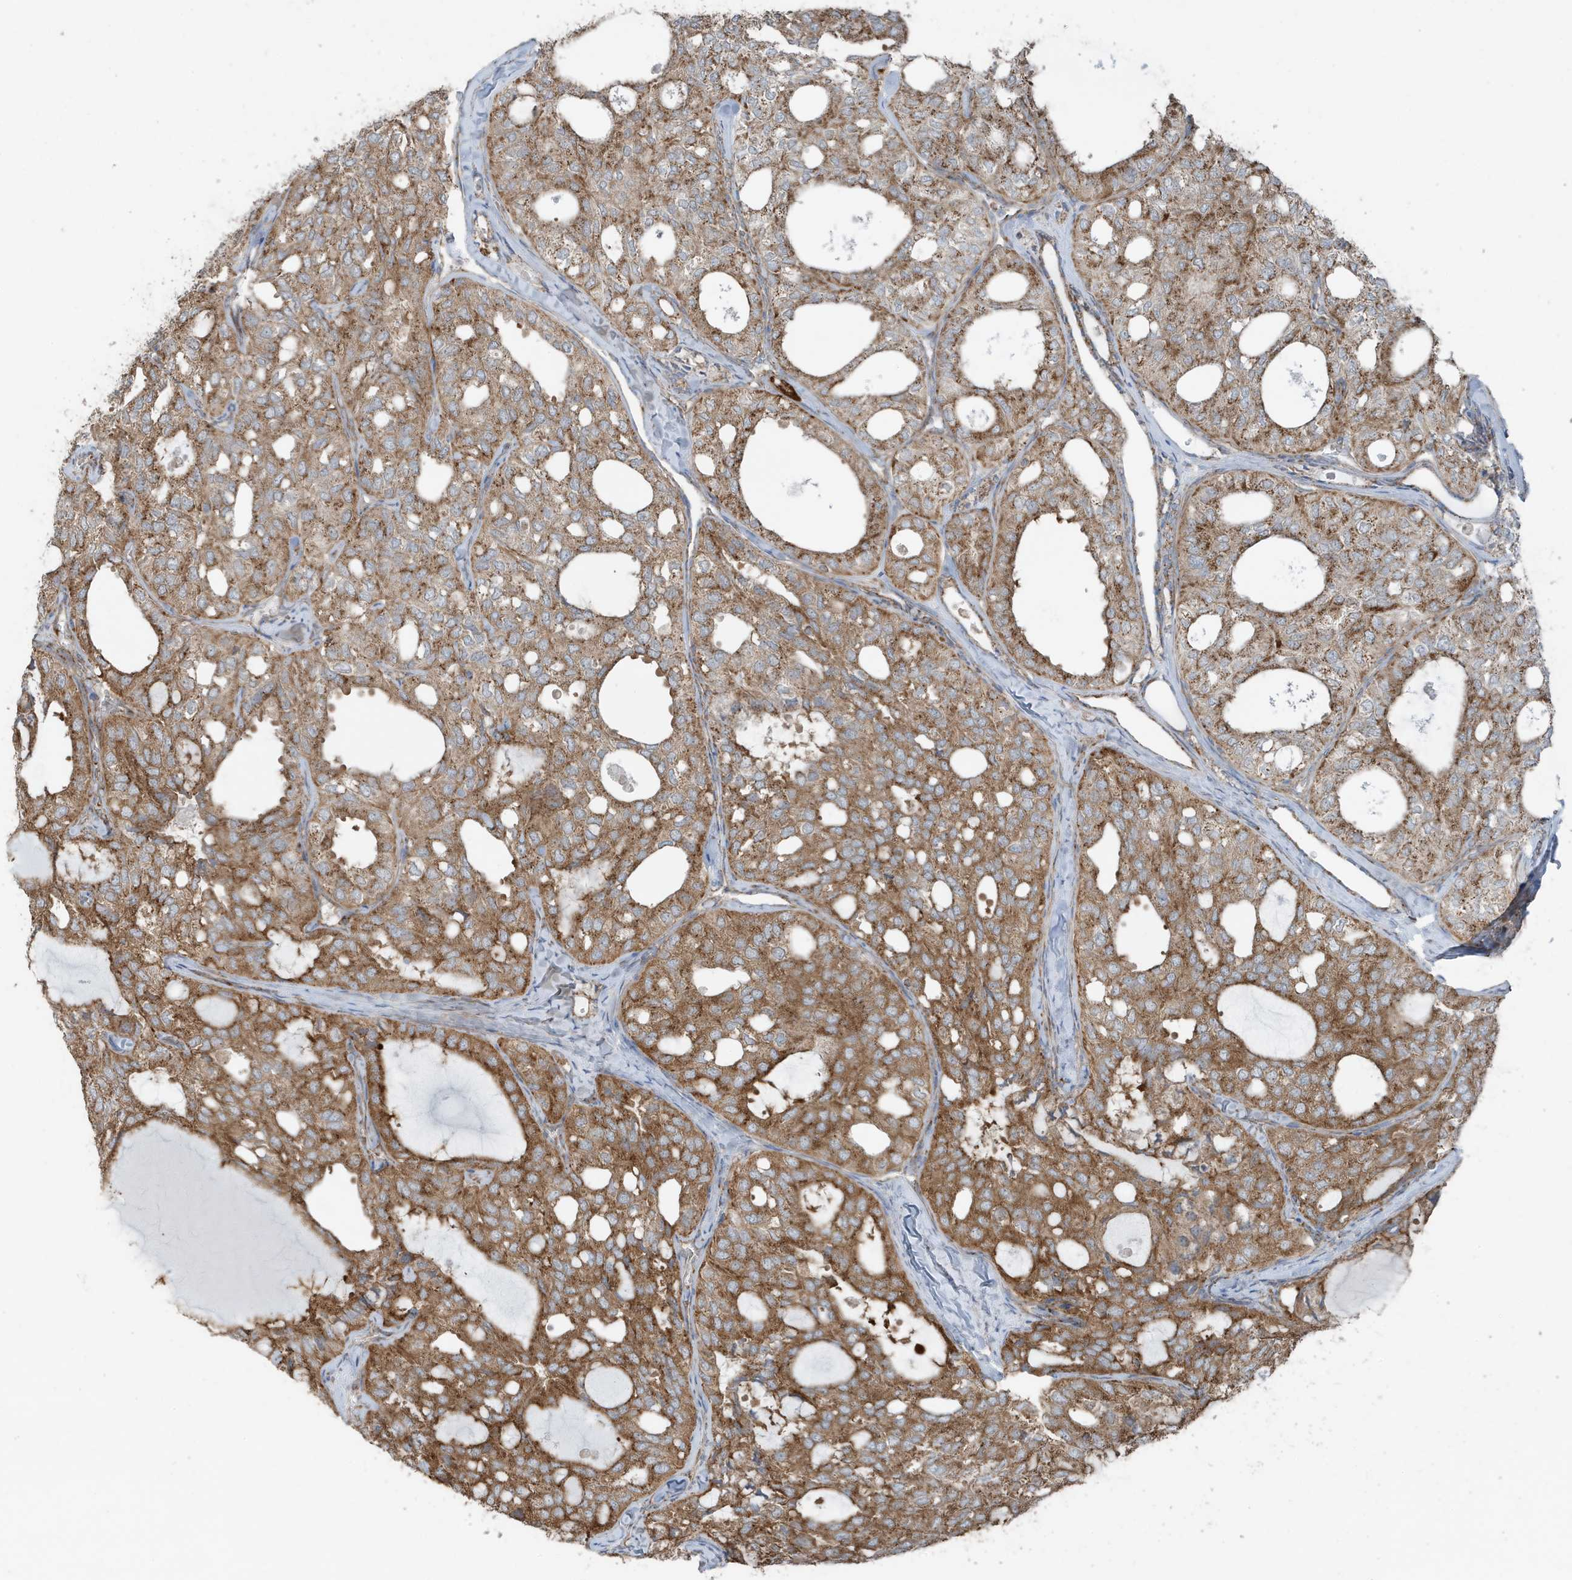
{"staining": {"intensity": "moderate", "quantity": ">75%", "location": "cytoplasmic/membranous"}, "tissue": "thyroid cancer", "cell_type": "Tumor cells", "image_type": "cancer", "snomed": [{"axis": "morphology", "description": "Follicular adenoma carcinoma, NOS"}, {"axis": "topography", "description": "Thyroid gland"}], "caption": "Immunohistochemical staining of human thyroid follicular adenoma carcinoma exhibits medium levels of moderate cytoplasmic/membranous protein staining in approximately >75% of tumor cells. The staining was performed using DAB to visualize the protein expression in brown, while the nuclei were stained in blue with hematoxylin (Magnification: 20x).", "gene": "GOLGA4", "patient": {"sex": "male", "age": 75}}